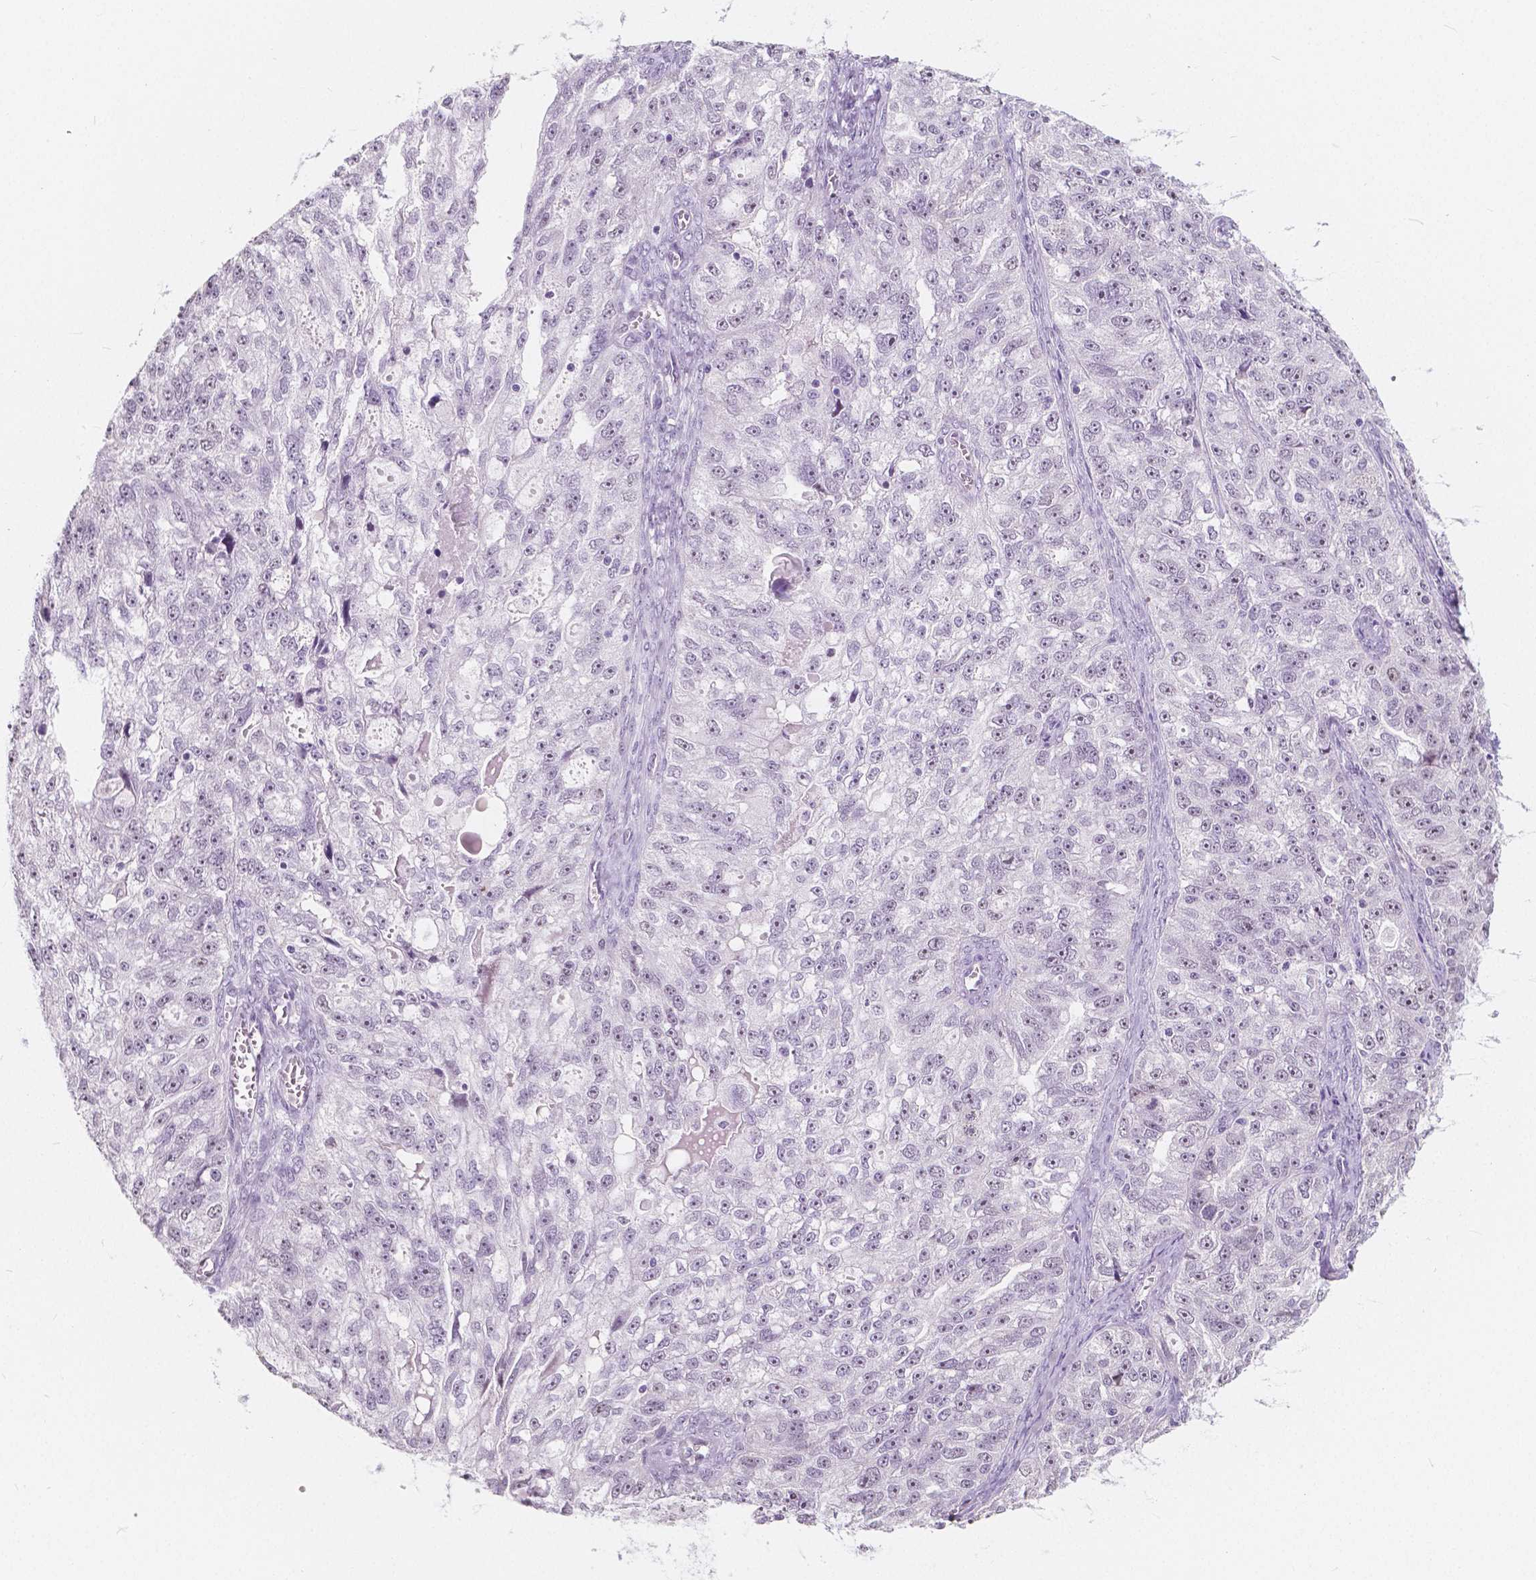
{"staining": {"intensity": "negative", "quantity": "none", "location": "none"}, "tissue": "ovarian cancer", "cell_type": "Tumor cells", "image_type": "cancer", "snomed": [{"axis": "morphology", "description": "Cystadenocarcinoma, serous, NOS"}, {"axis": "topography", "description": "Ovary"}], "caption": "A high-resolution photomicrograph shows immunohistochemistry (IHC) staining of ovarian cancer, which reveals no significant positivity in tumor cells.", "gene": "NOLC1", "patient": {"sex": "female", "age": 51}}